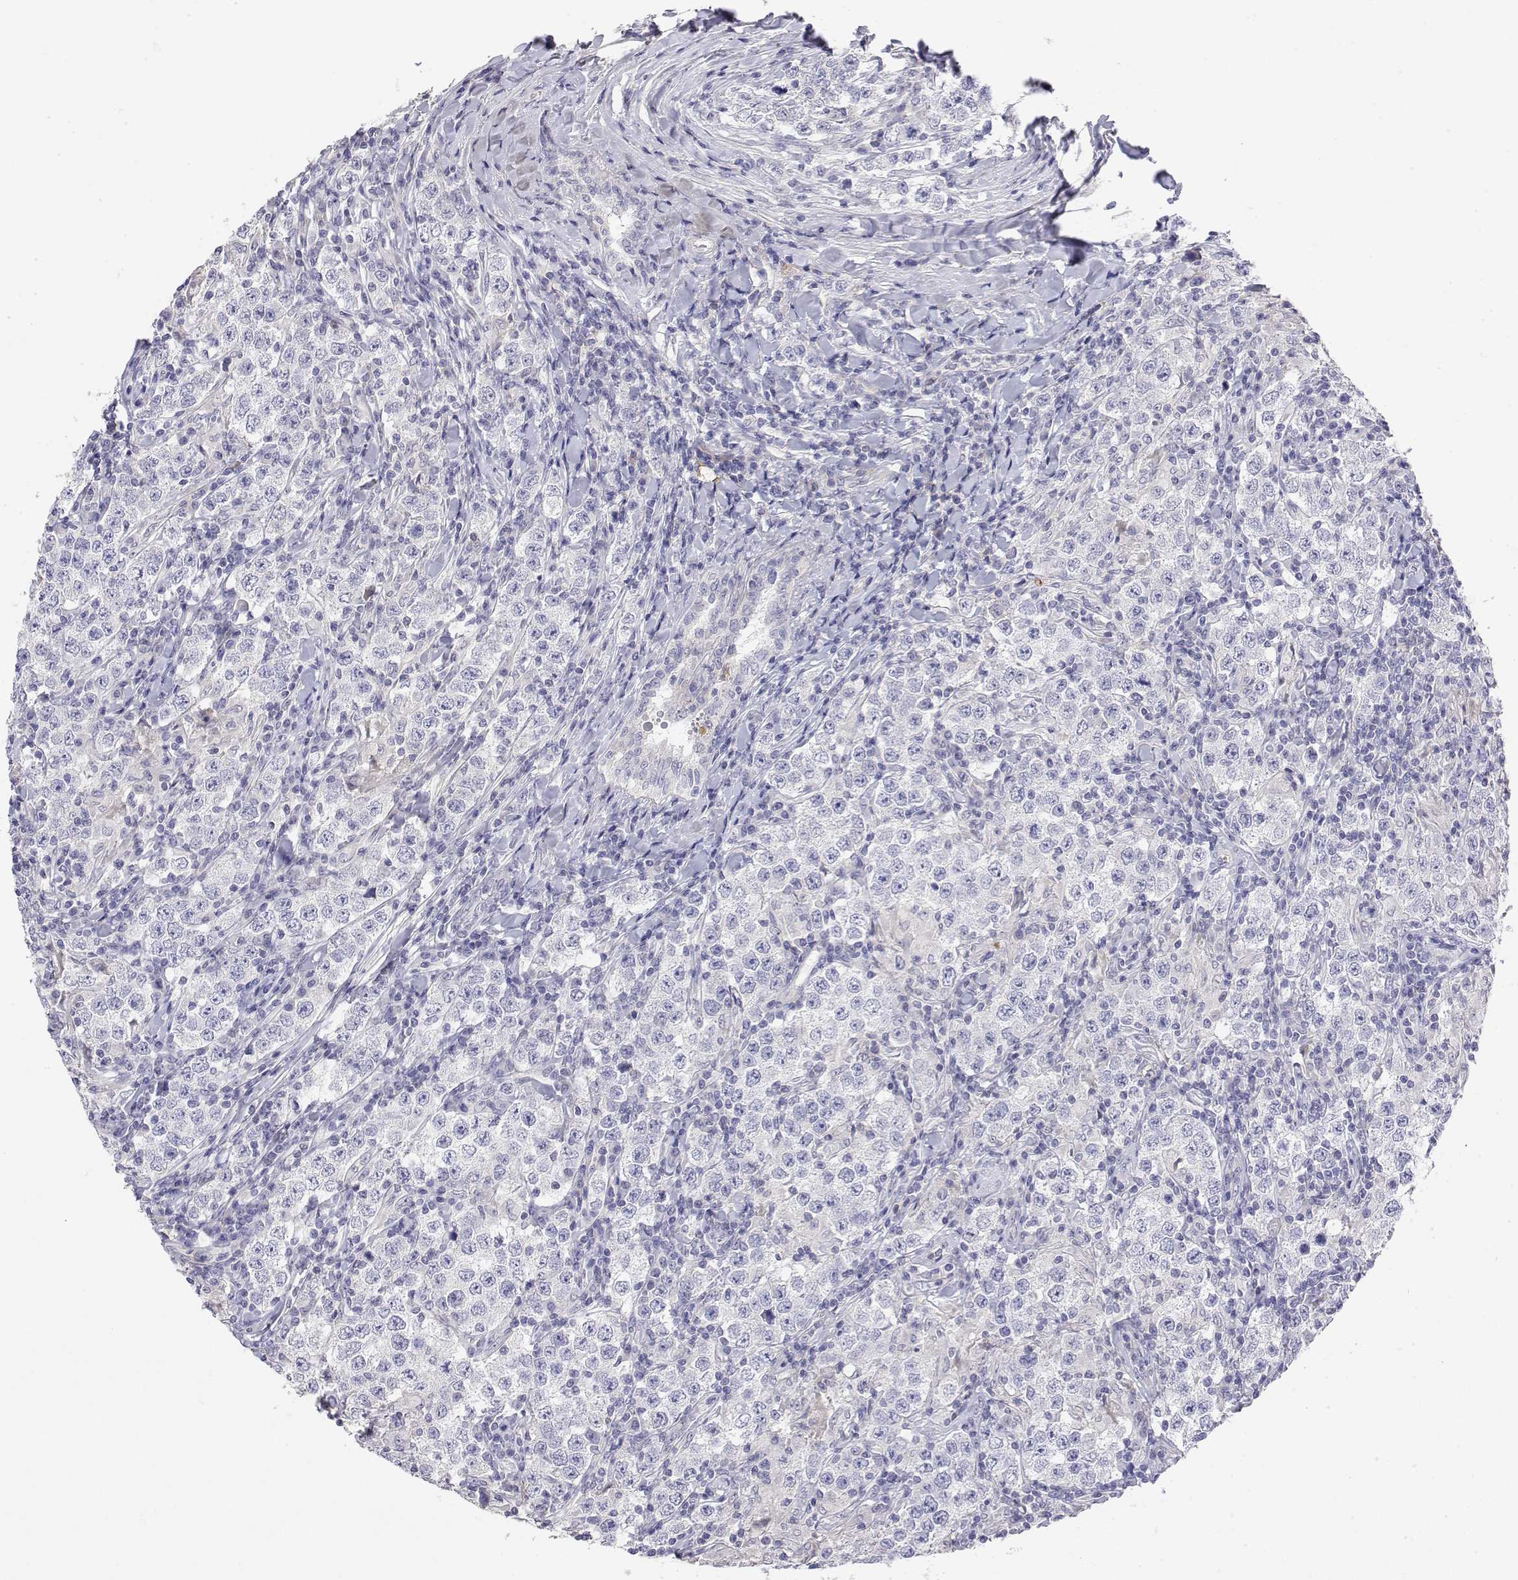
{"staining": {"intensity": "negative", "quantity": "none", "location": "none"}, "tissue": "testis cancer", "cell_type": "Tumor cells", "image_type": "cancer", "snomed": [{"axis": "morphology", "description": "Seminoma, NOS"}, {"axis": "morphology", "description": "Carcinoma, Embryonal, NOS"}, {"axis": "topography", "description": "Testis"}], "caption": "The photomicrograph displays no staining of tumor cells in seminoma (testis).", "gene": "GGACT", "patient": {"sex": "male", "age": 41}}